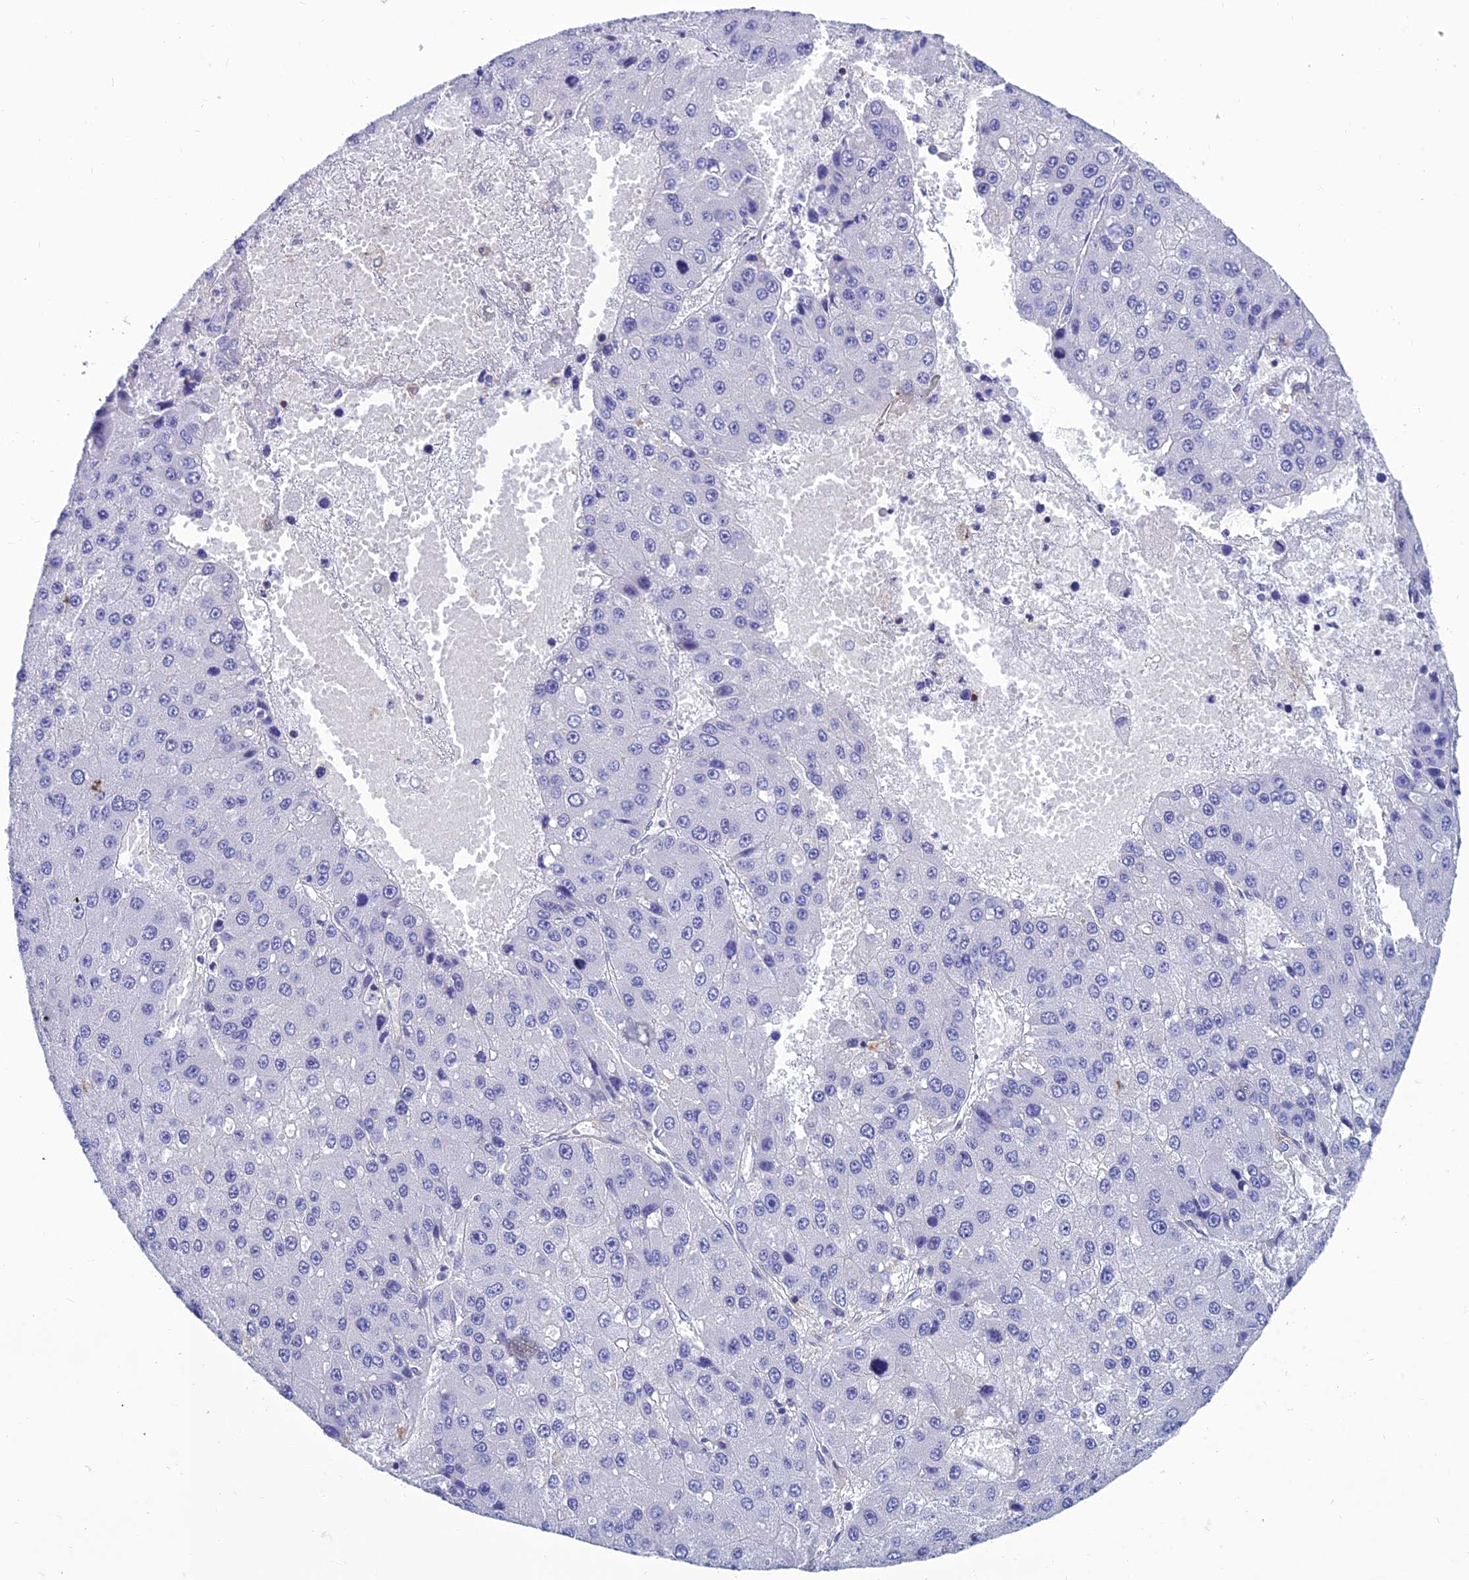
{"staining": {"intensity": "negative", "quantity": "none", "location": "none"}, "tissue": "liver cancer", "cell_type": "Tumor cells", "image_type": "cancer", "snomed": [{"axis": "morphology", "description": "Carcinoma, Hepatocellular, NOS"}, {"axis": "topography", "description": "Liver"}], "caption": "Liver hepatocellular carcinoma stained for a protein using IHC displays no positivity tumor cells.", "gene": "PPP1R18", "patient": {"sex": "female", "age": 73}}